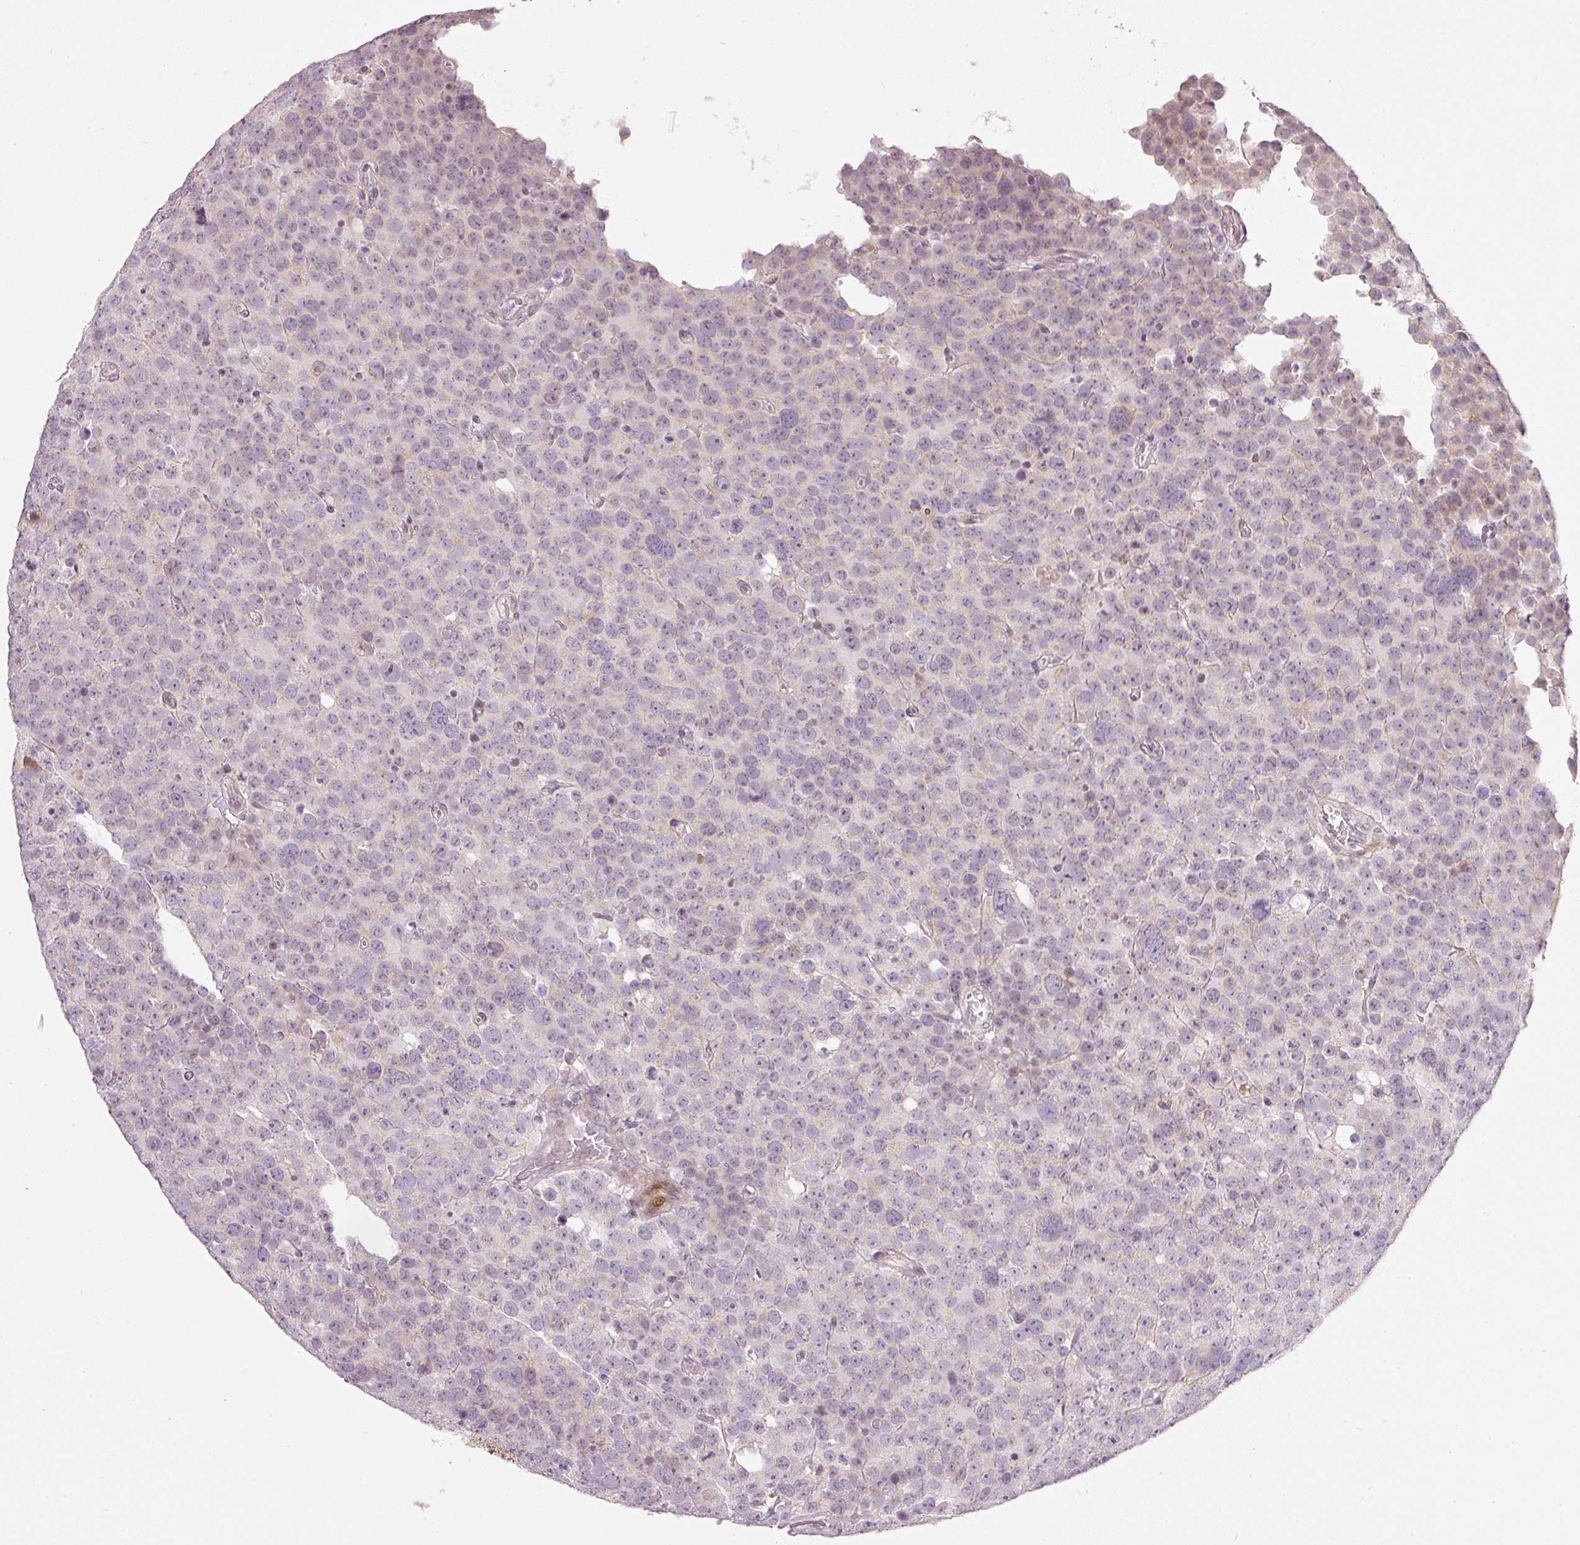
{"staining": {"intensity": "weak", "quantity": "<25%", "location": "cytoplasmic/membranous"}, "tissue": "testis cancer", "cell_type": "Tumor cells", "image_type": "cancer", "snomed": [{"axis": "morphology", "description": "Seminoma, NOS"}, {"axis": "topography", "description": "Testis"}], "caption": "Tumor cells are negative for protein expression in human testis cancer. (DAB IHC visualized using brightfield microscopy, high magnification).", "gene": "NRDE2", "patient": {"sex": "male", "age": 71}}